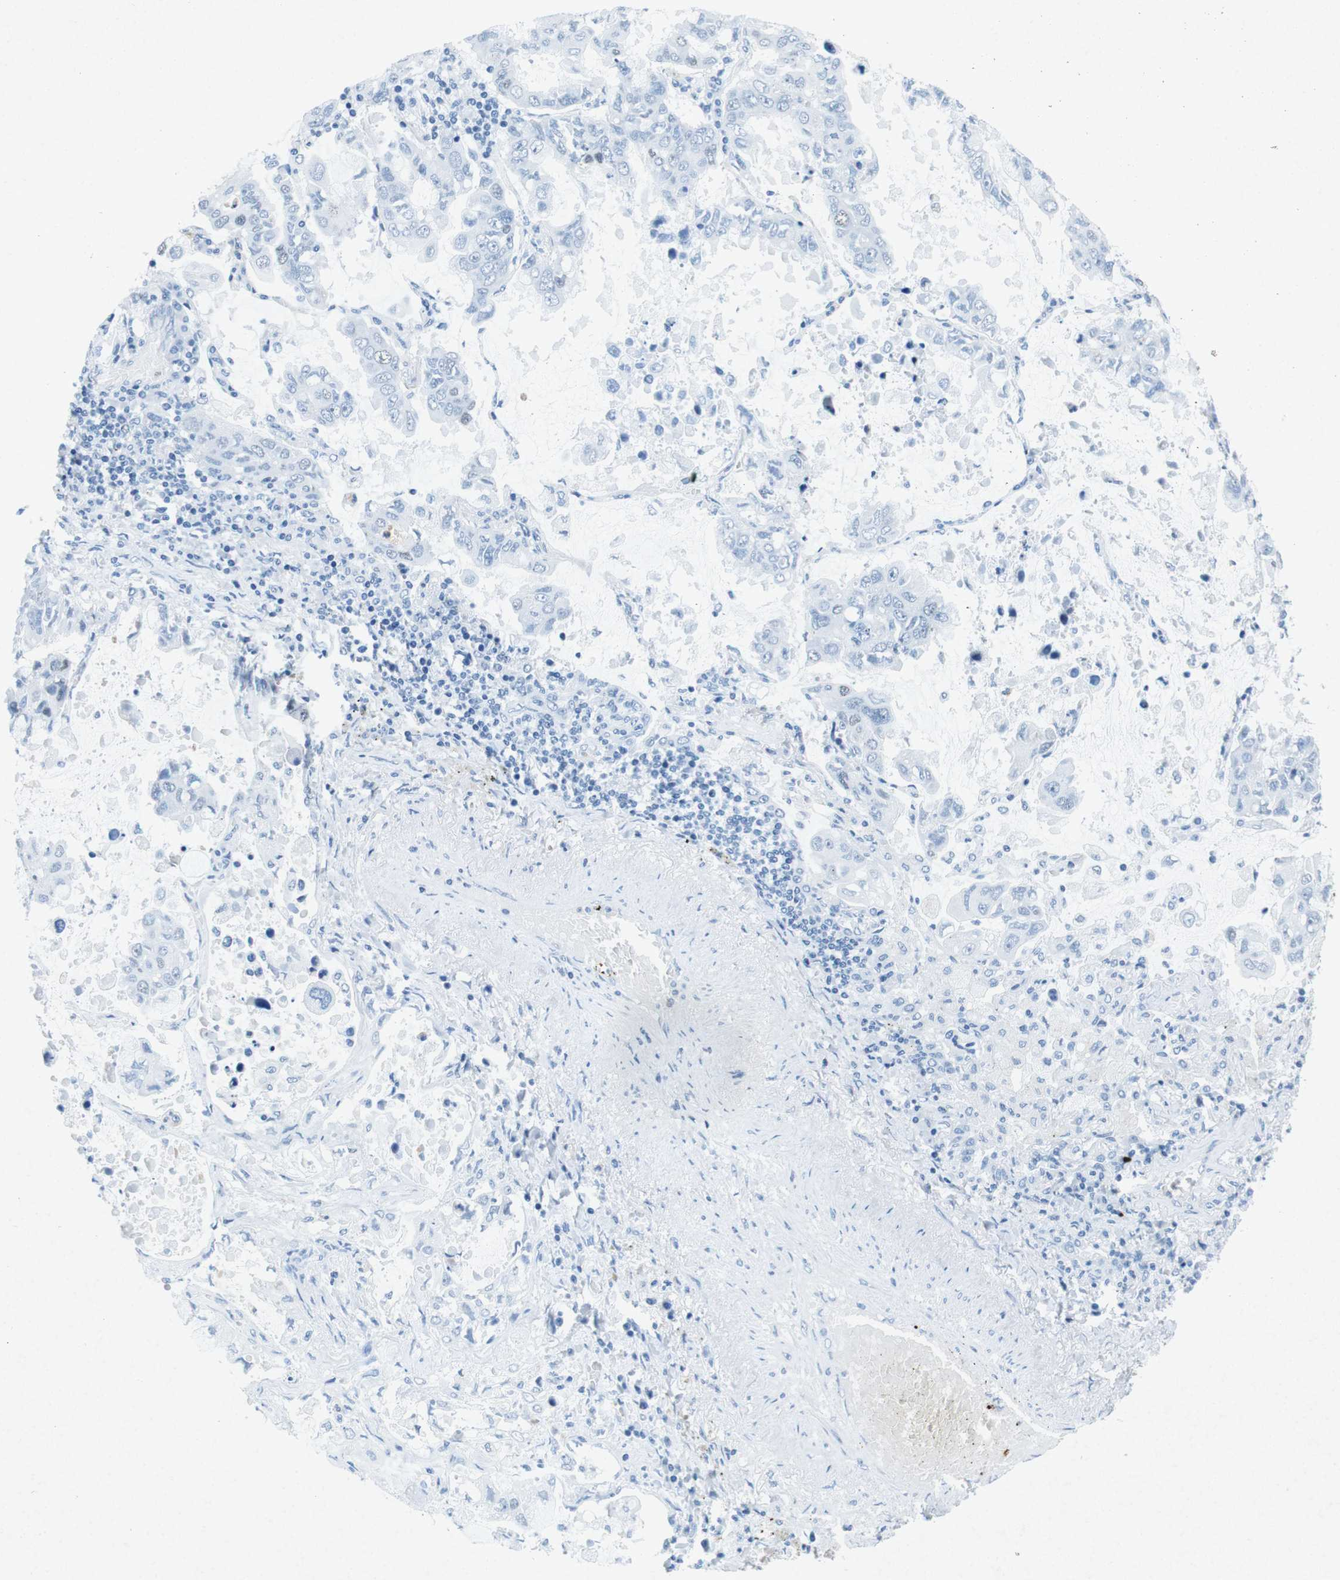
{"staining": {"intensity": "negative", "quantity": "none", "location": "none"}, "tissue": "lung cancer", "cell_type": "Tumor cells", "image_type": "cancer", "snomed": [{"axis": "morphology", "description": "Adenocarcinoma, NOS"}, {"axis": "topography", "description": "Lung"}], "caption": "This is an immunohistochemistry (IHC) micrograph of human lung adenocarcinoma. There is no staining in tumor cells.", "gene": "CTAG1B", "patient": {"sex": "male", "age": 64}}